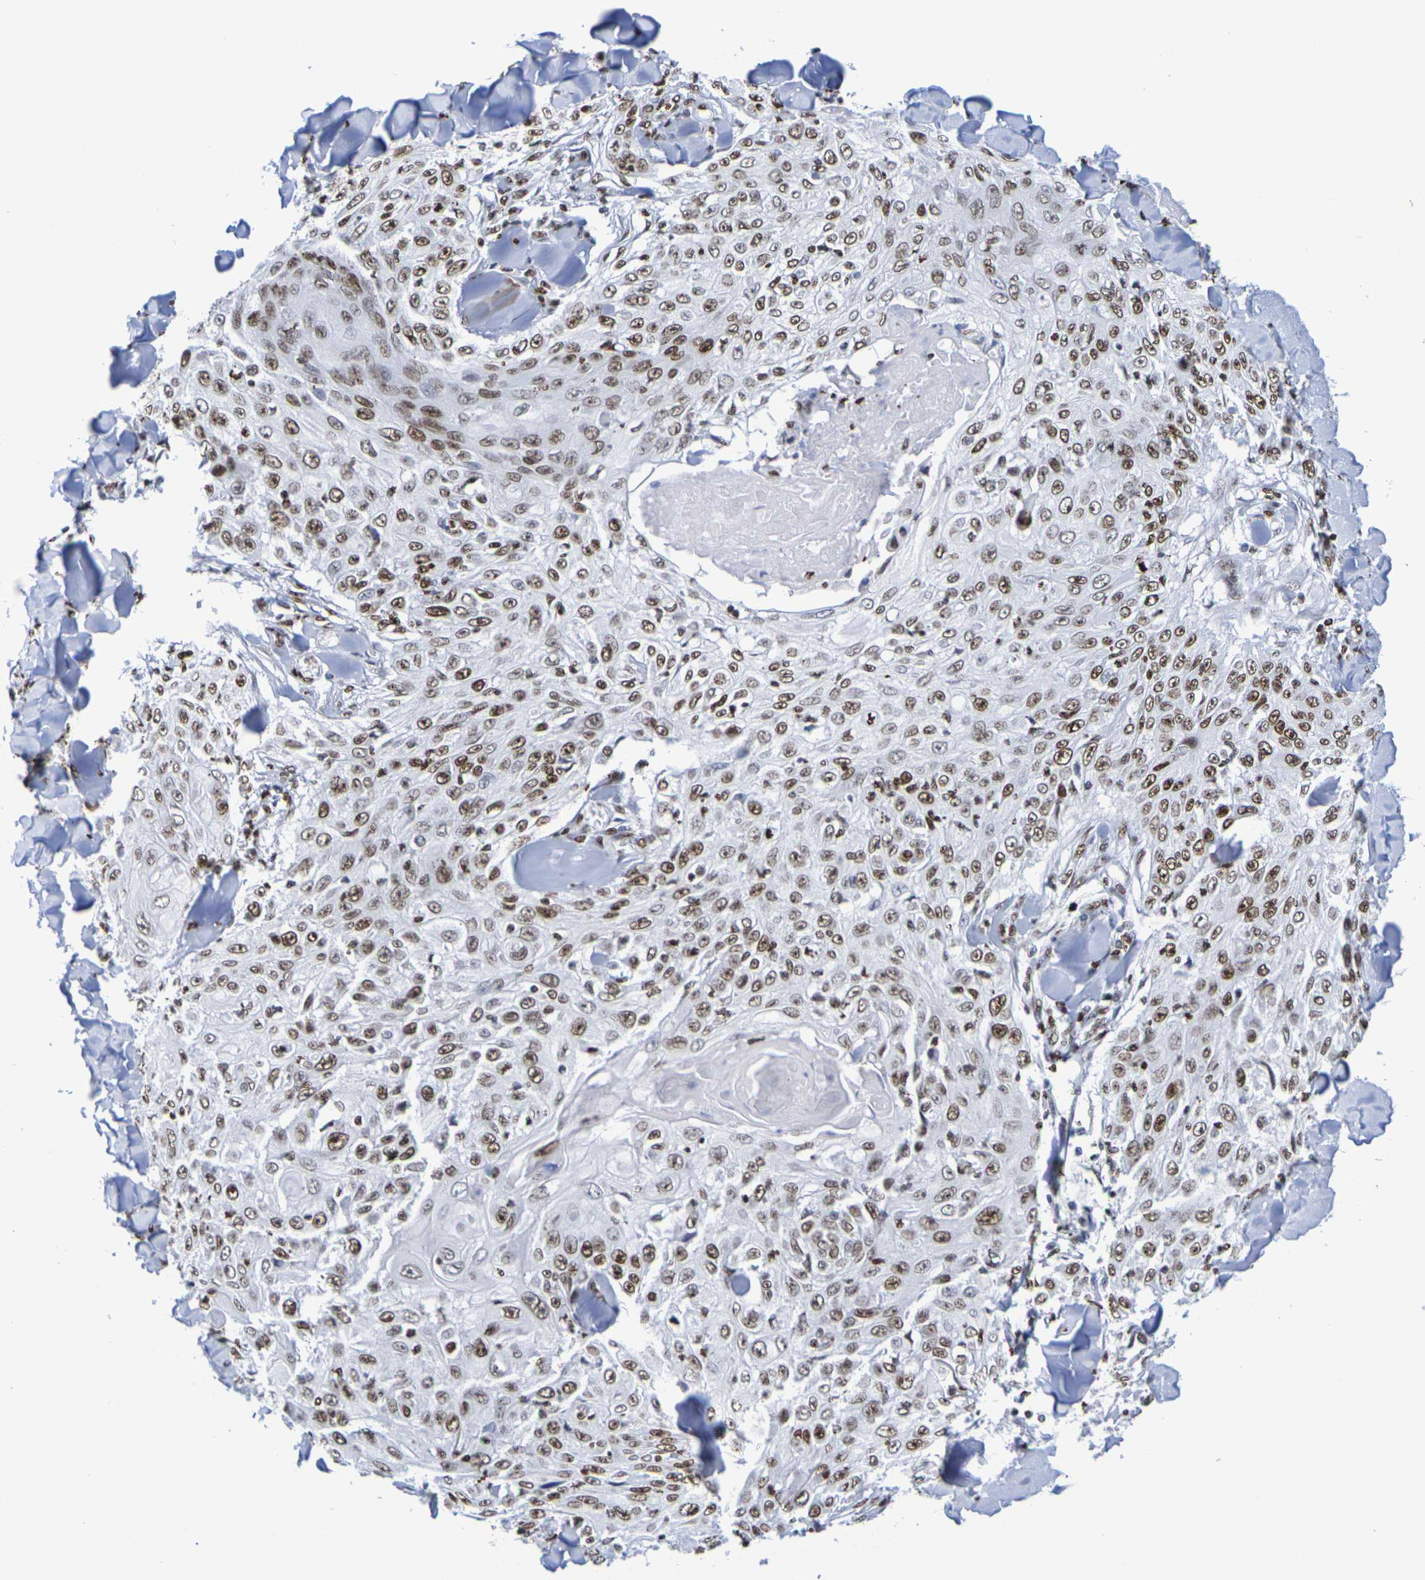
{"staining": {"intensity": "moderate", "quantity": ">75%", "location": "nuclear"}, "tissue": "skin cancer", "cell_type": "Tumor cells", "image_type": "cancer", "snomed": [{"axis": "morphology", "description": "Squamous cell carcinoma, NOS"}, {"axis": "topography", "description": "Skin"}], "caption": "Skin cancer (squamous cell carcinoma) stained for a protein demonstrates moderate nuclear positivity in tumor cells.", "gene": "H1-5", "patient": {"sex": "male", "age": 86}}